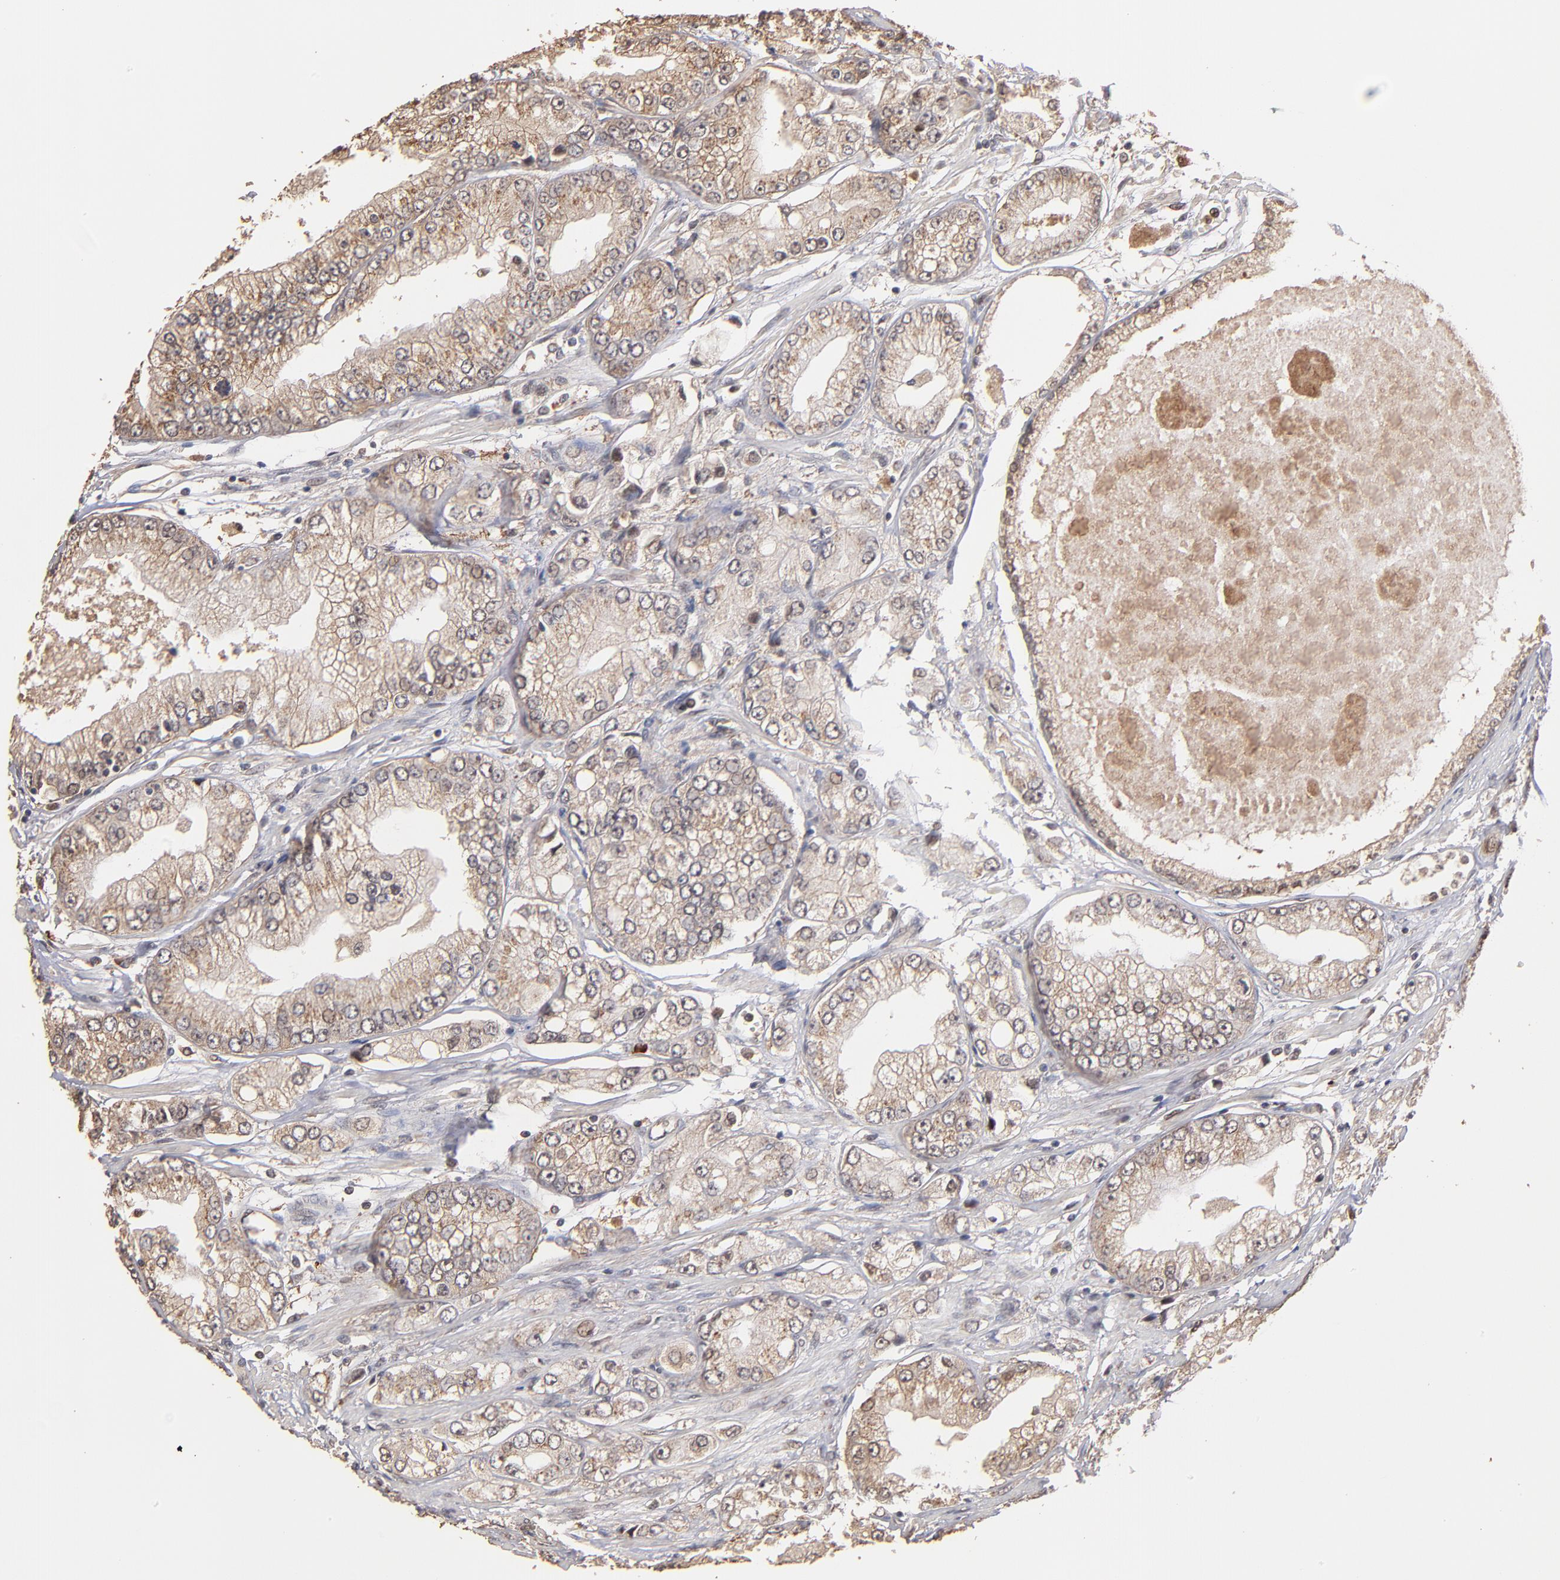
{"staining": {"intensity": "weak", "quantity": ">75%", "location": "cytoplasmic/membranous"}, "tissue": "prostate cancer", "cell_type": "Tumor cells", "image_type": "cancer", "snomed": [{"axis": "morphology", "description": "Adenocarcinoma, Medium grade"}, {"axis": "topography", "description": "Prostate"}], "caption": "The image exhibits staining of prostate cancer (medium-grade adenocarcinoma), revealing weak cytoplasmic/membranous protein expression (brown color) within tumor cells.", "gene": "EAPP", "patient": {"sex": "male", "age": 72}}